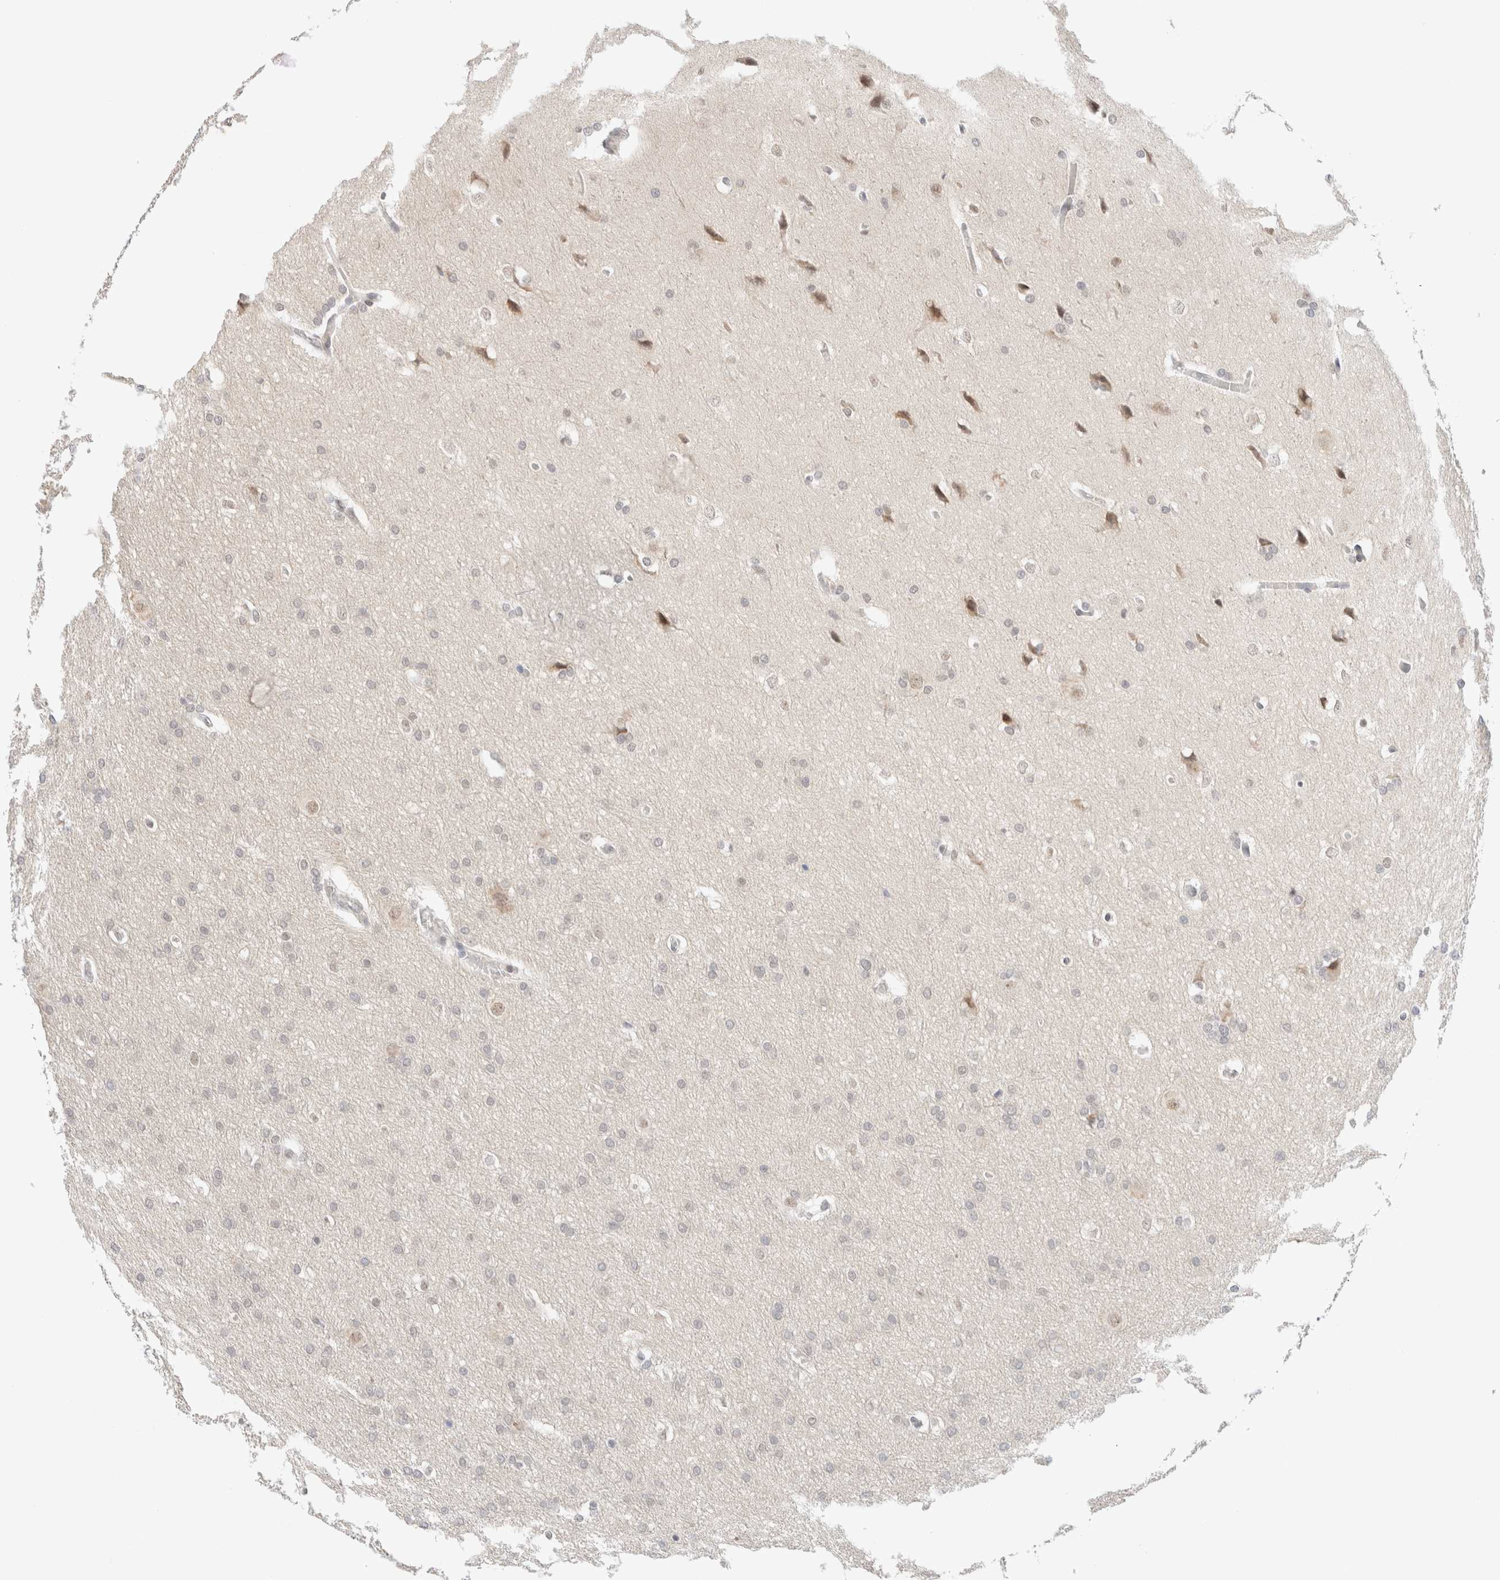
{"staining": {"intensity": "negative", "quantity": "none", "location": "none"}, "tissue": "glioma", "cell_type": "Tumor cells", "image_type": "cancer", "snomed": [{"axis": "morphology", "description": "Glioma, malignant, Low grade"}, {"axis": "topography", "description": "Brain"}], "caption": "Immunohistochemical staining of human glioma shows no significant staining in tumor cells. The staining is performed using DAB (3,3'-diaminobenzidine) brown chromogen with nuclei counter-stained in using hematoxylin.", "gene": "HDLBP", "patient": {"sex": "female", "age": 37}}